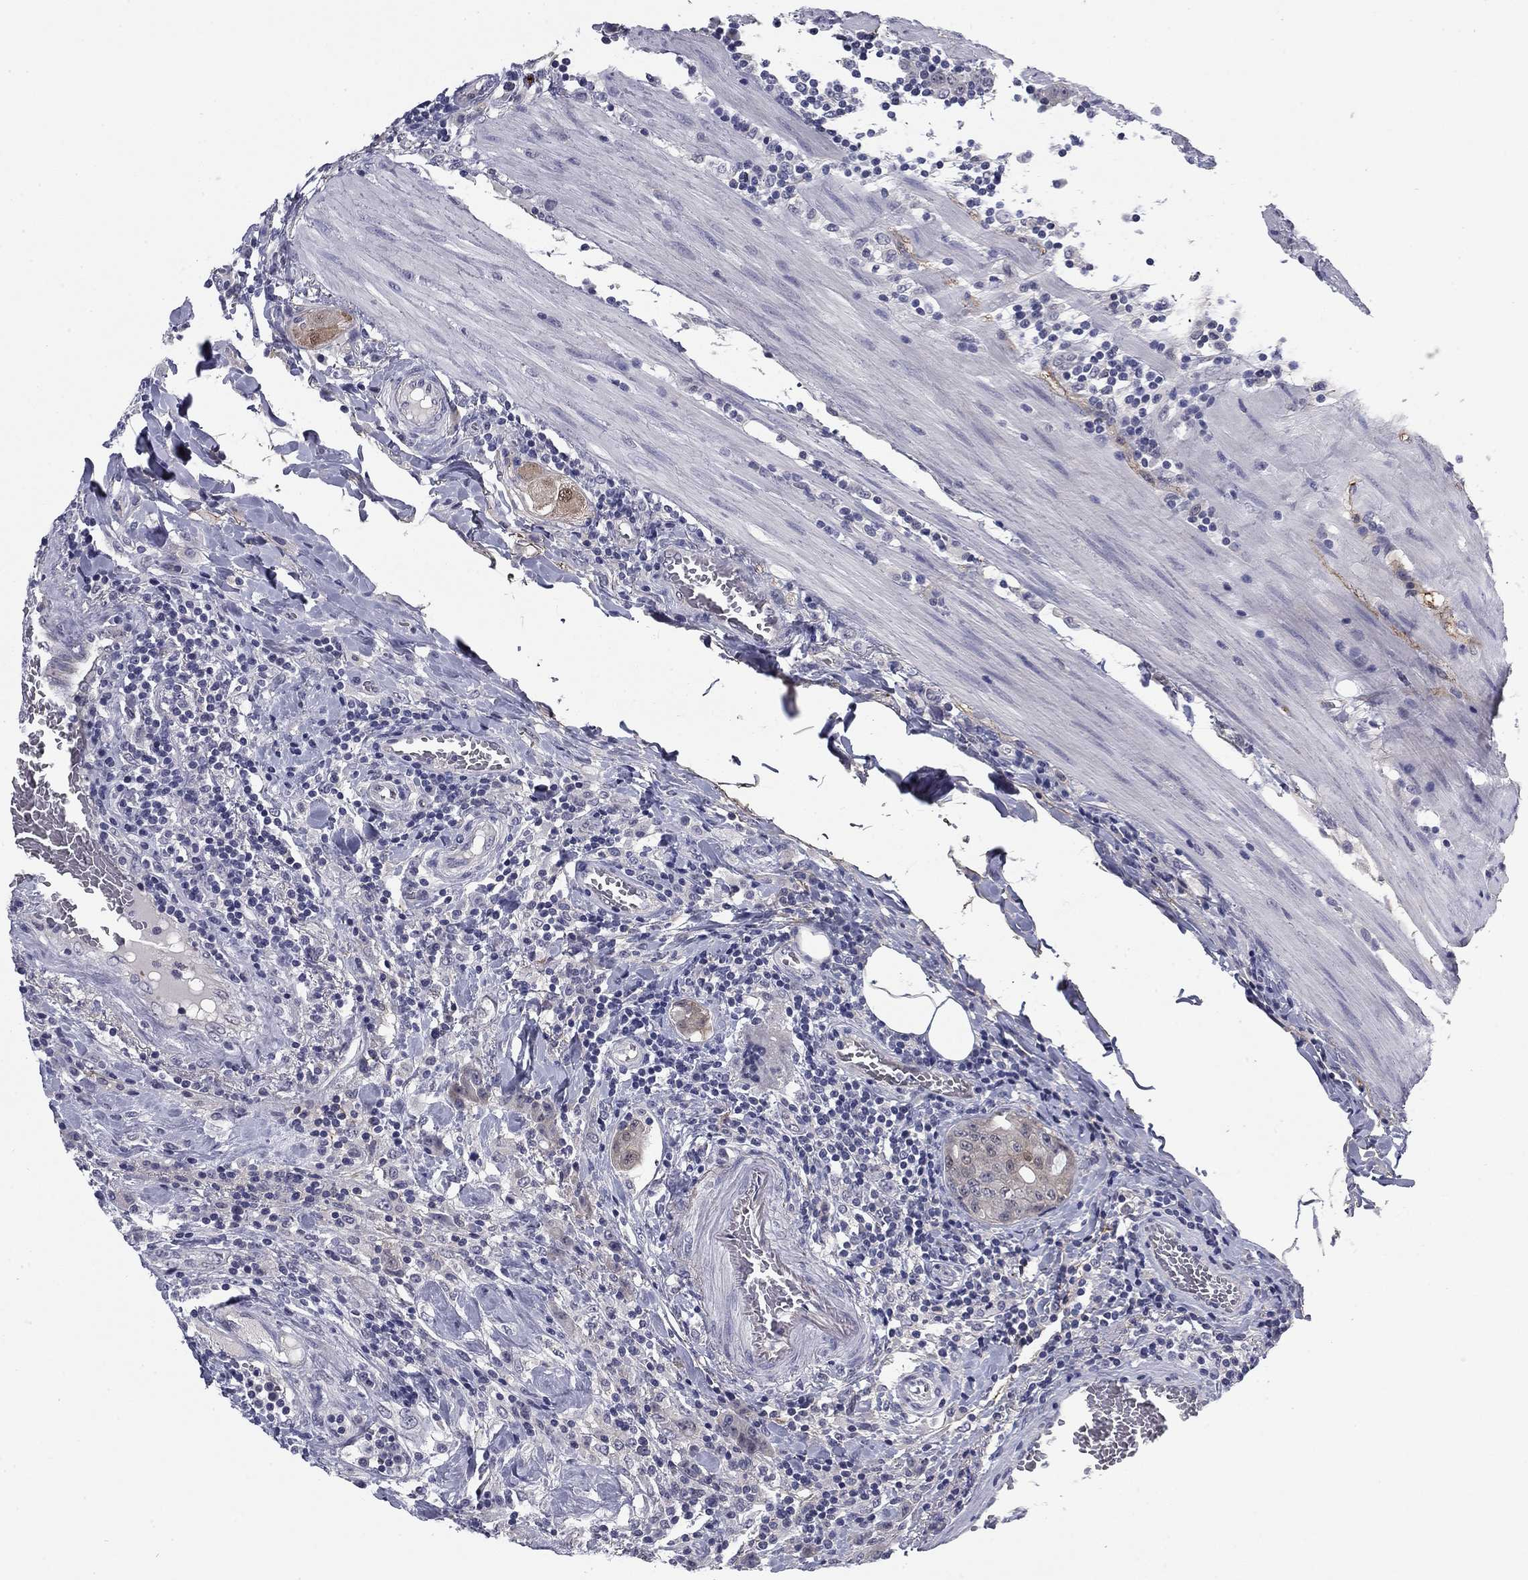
{"staining": {"intensity": "weak", "quantity": "<25%", "location": "cytoplasmic/membranous"}, "tissue": "colorectal cancer", "cell_type": "Tumor cells", "image_type": "cancer", "snomed": [{"axis": "morphology", "description": "Adenocarcinoma, NOS"}, {"axis": "topography", "description": "Colon"}], "caption": "Human adenocarcinoma (colorectal) stained for a protein using IHC reveals no staining in tumor cells.", "gene": "REXO5", "patient": {"sex": "female", "age": 48}}